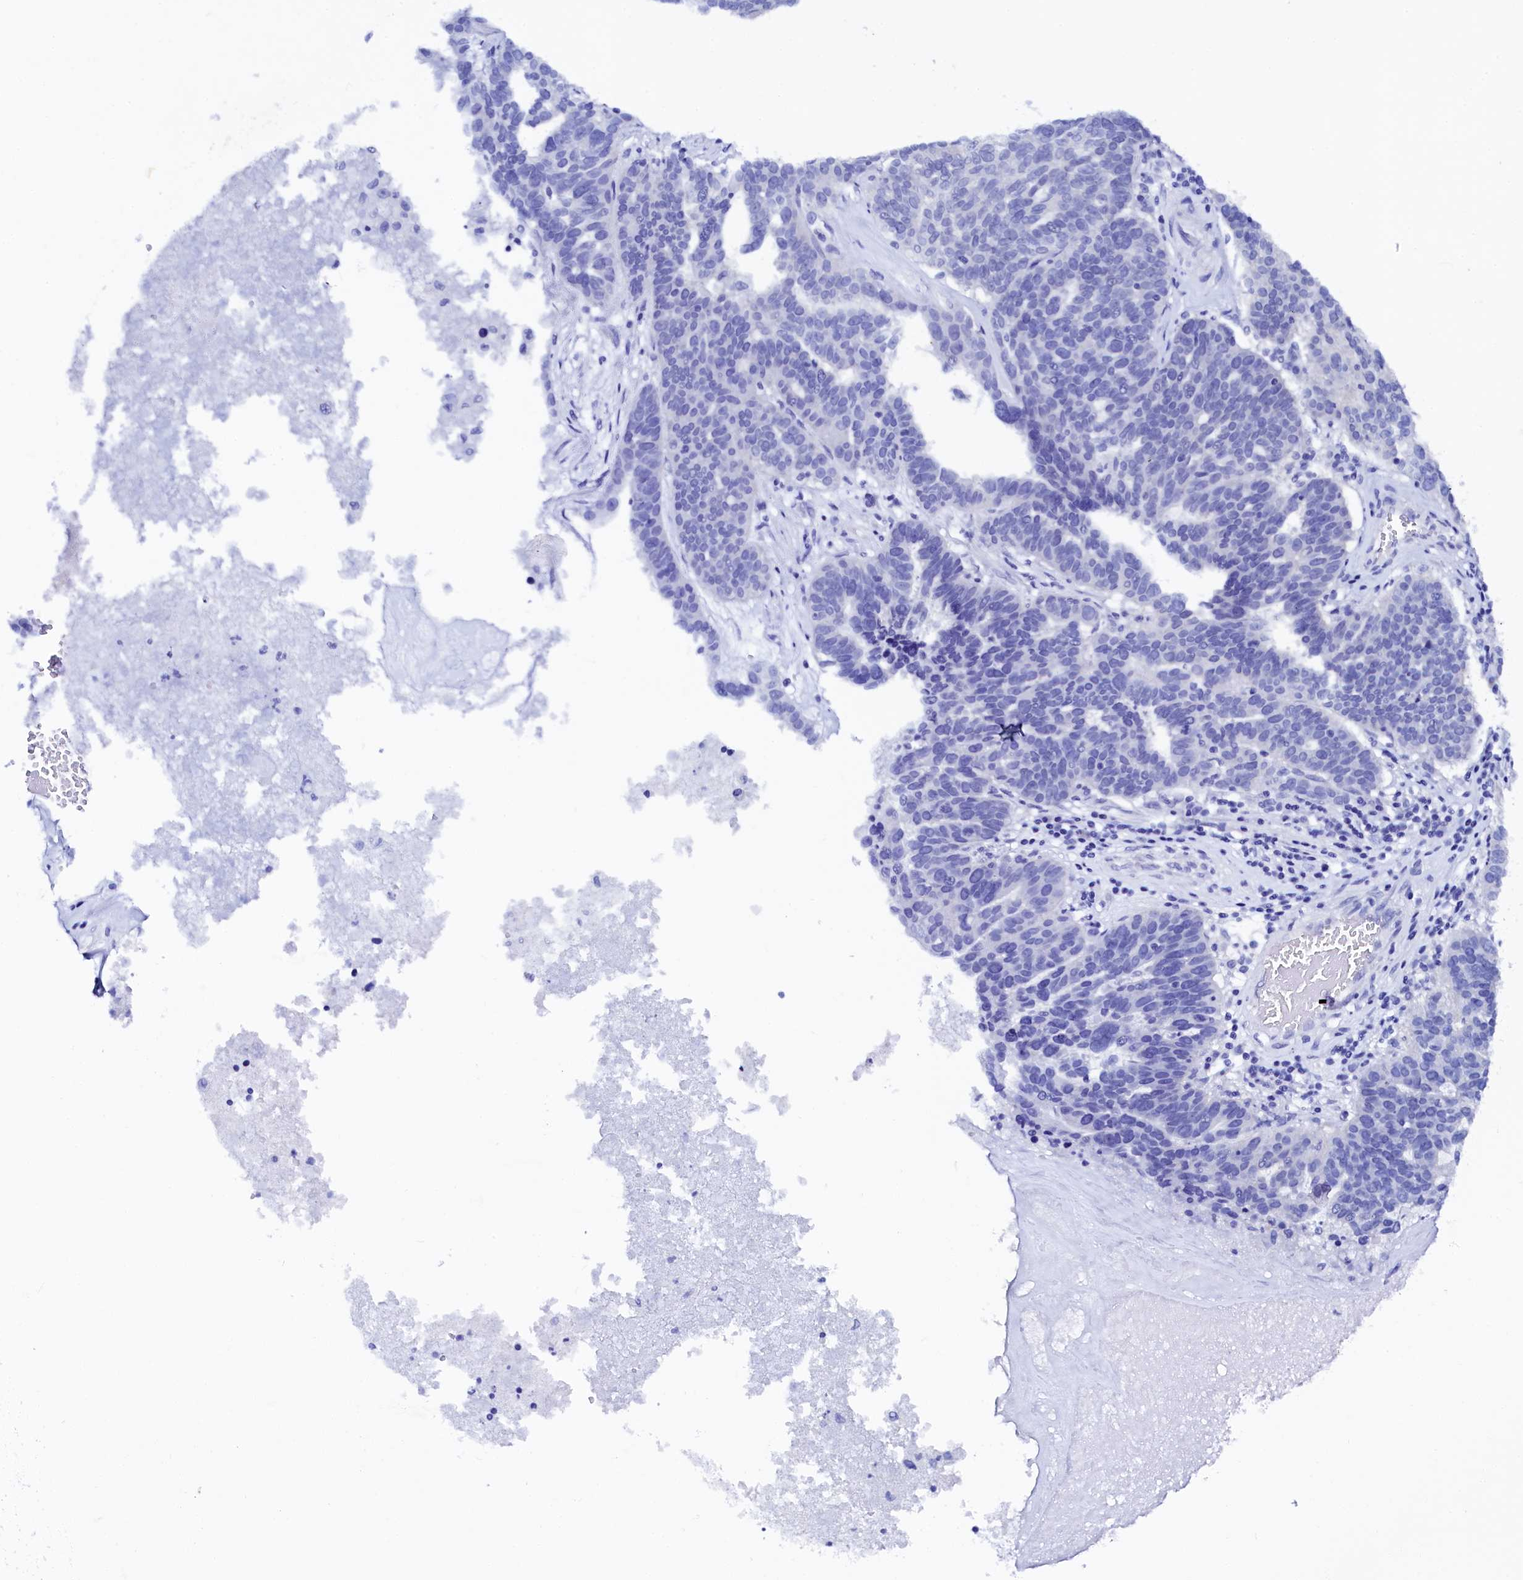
{"staining": {"intensity": "negative", "quantity": "none", "location": "none"}, "tissue": "ovarian cancer", "cell_type": "Tumor cells", "image_type": "cancer", "snomed": [{"axis": "morphology", "description": "Cystadenocarcinoma, serous, NOS"}, {"axis": "topography", "description": "Ovary"}], "caption": "Ovarian cancer stained for a protein using immunohistochemistry (IHC) demonstrates no staining tumor cells.", "gene": "FLYWCH2", "patient": {"sex": "female", "age": 59}}